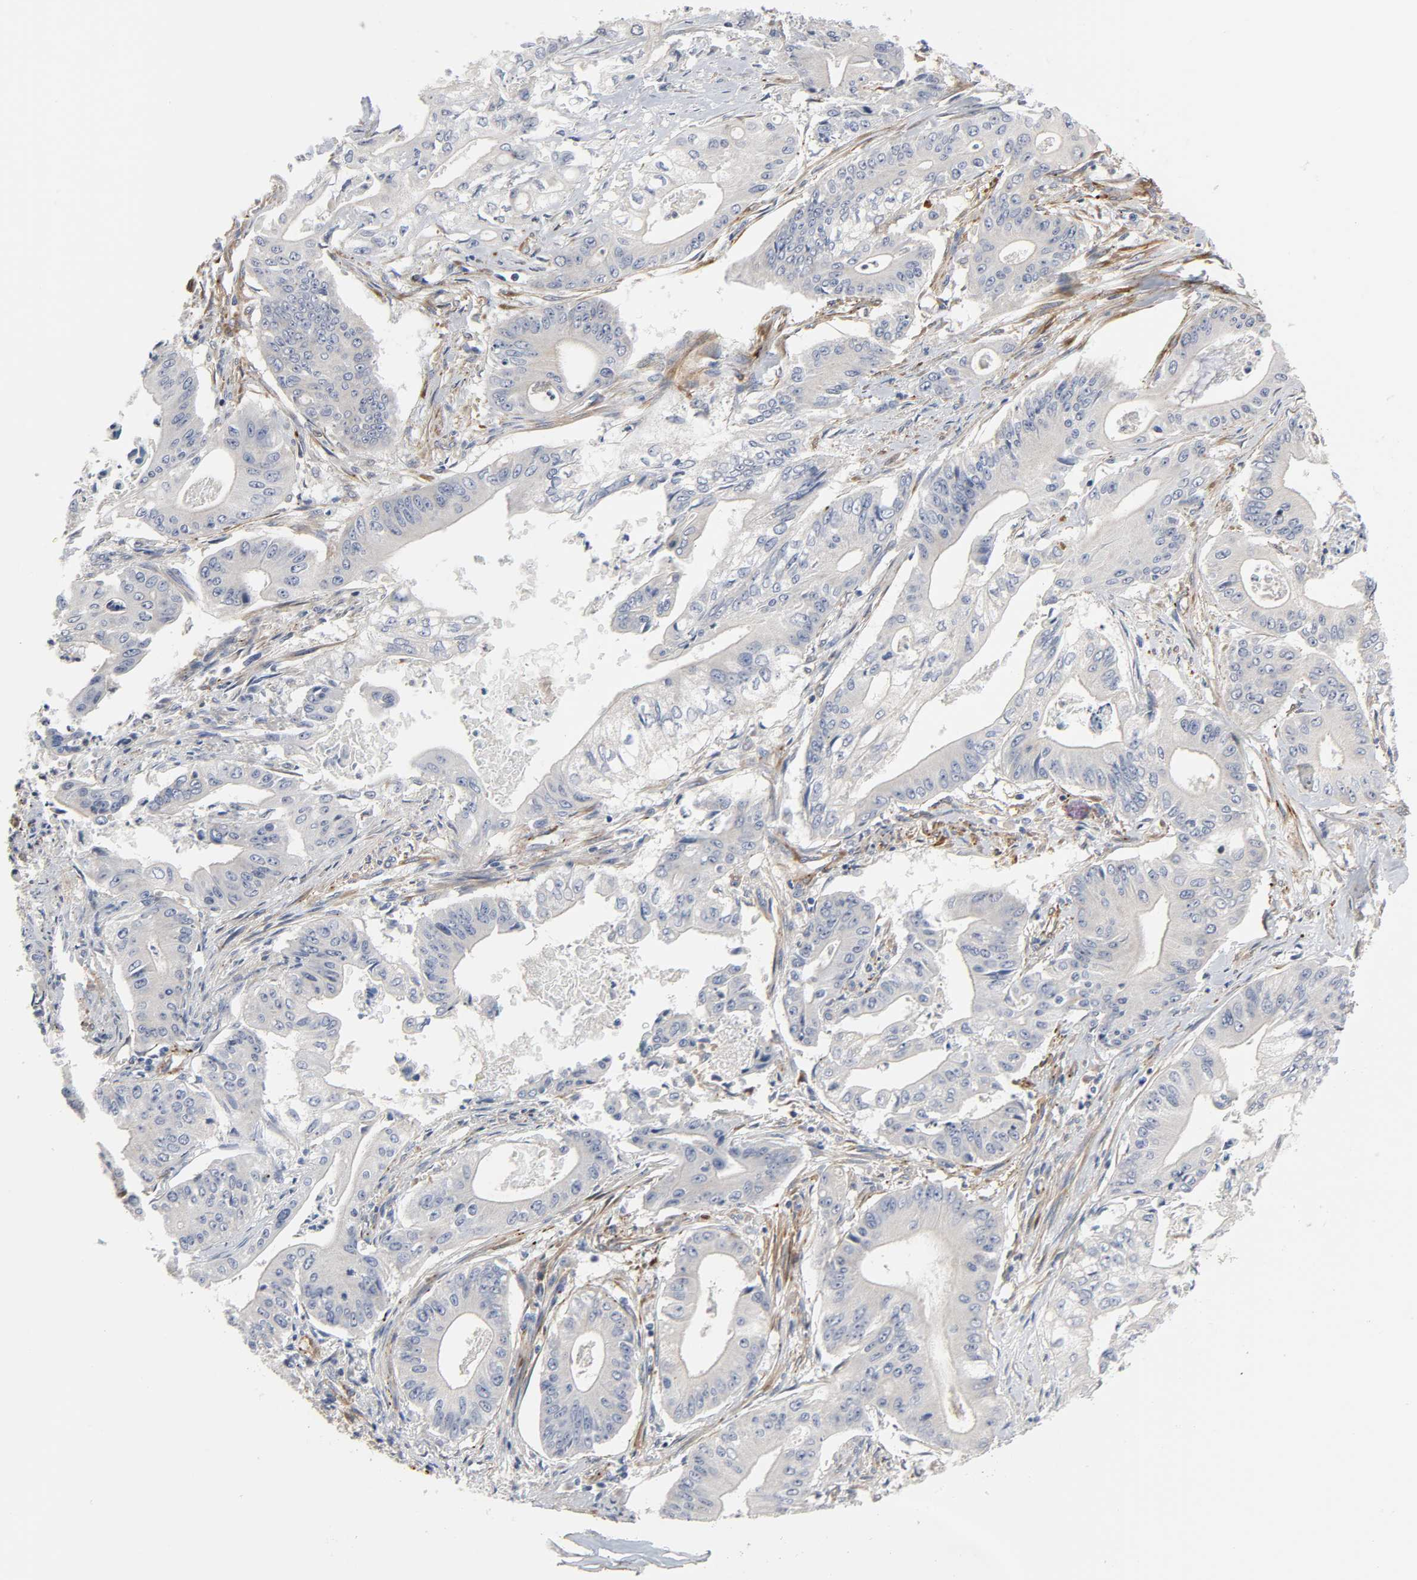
{"staining": {"intensity": "negative", "quantity": "none", "location": "none"}, "tissue": "pancreatic cancer", "cell_type": "Tumor cells", "image_type": "cancer", "snomed": [{"axis": "morphology", "description": "Normal tissue, NOS"}, {"axis": "topography", "description": "Lymph node"}], "caption": "Histopathology image shows no significant protein staining in tumor cells of pancreatic cancer.", "gene": "ARHGAP1", "patient": {"sex": "male", "age": 62}}